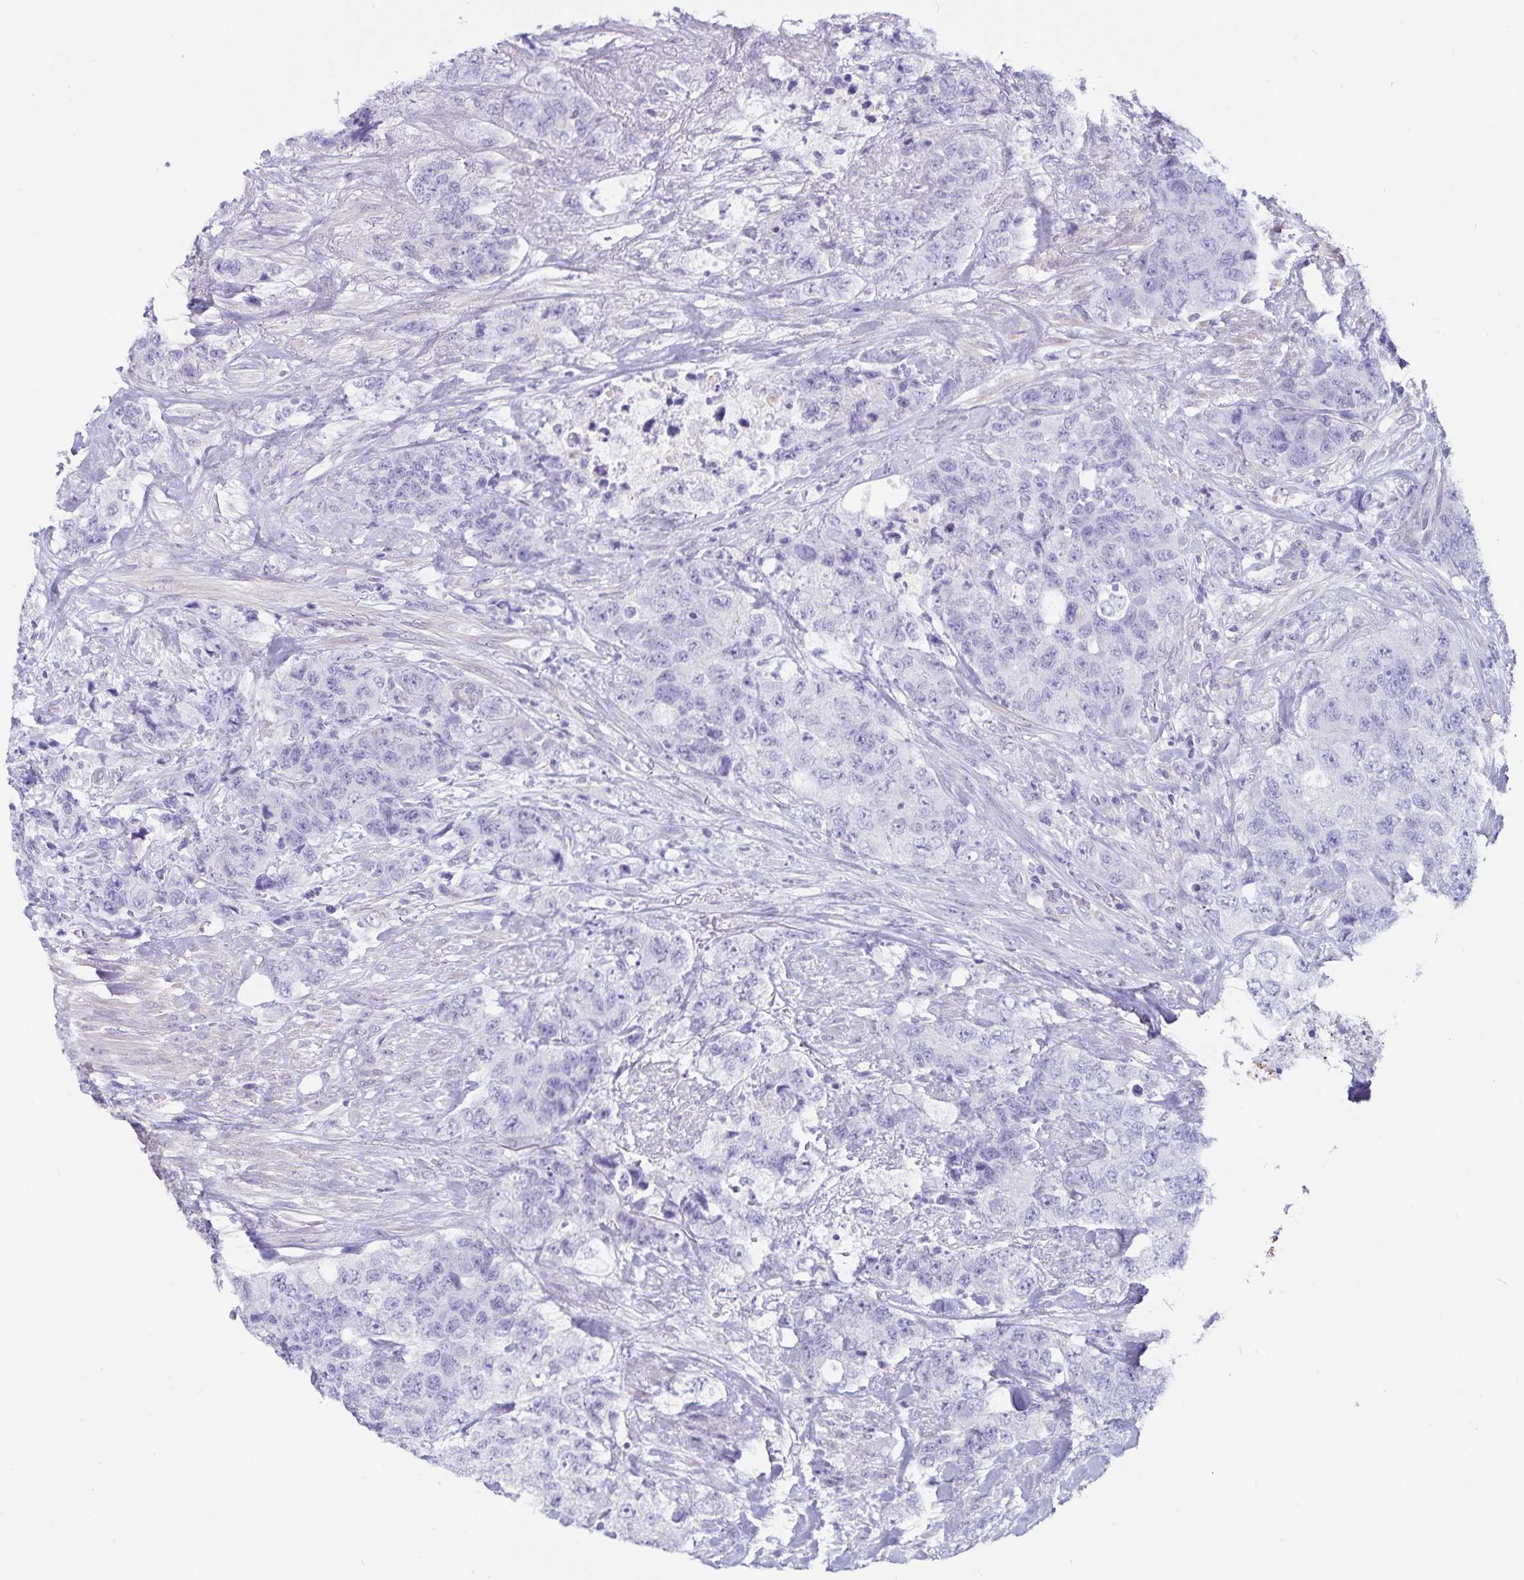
{"staining": {"intensity": "negative", "quantity": "none", "location": "none"}, "tissue": "urothelial cancer", "cell_type": "Tumor cells", "image_type": "cancer", "snomed": [{"axis": "morphology", "description": "Urothelial carcinoma, High grade"}, {"axis": "topography", "description": "Urinary bladder"}], "caption": "The immunohistochemistry micrograph has no significant expression in tumor cells of urothelial cancer tissue. (DAB (3,3'-diaminobenzidine) IHC visualized using brightfield microscopy, high magnification).", "gene": "GPR137", "patient": {"sex": "female", "age": 78}}